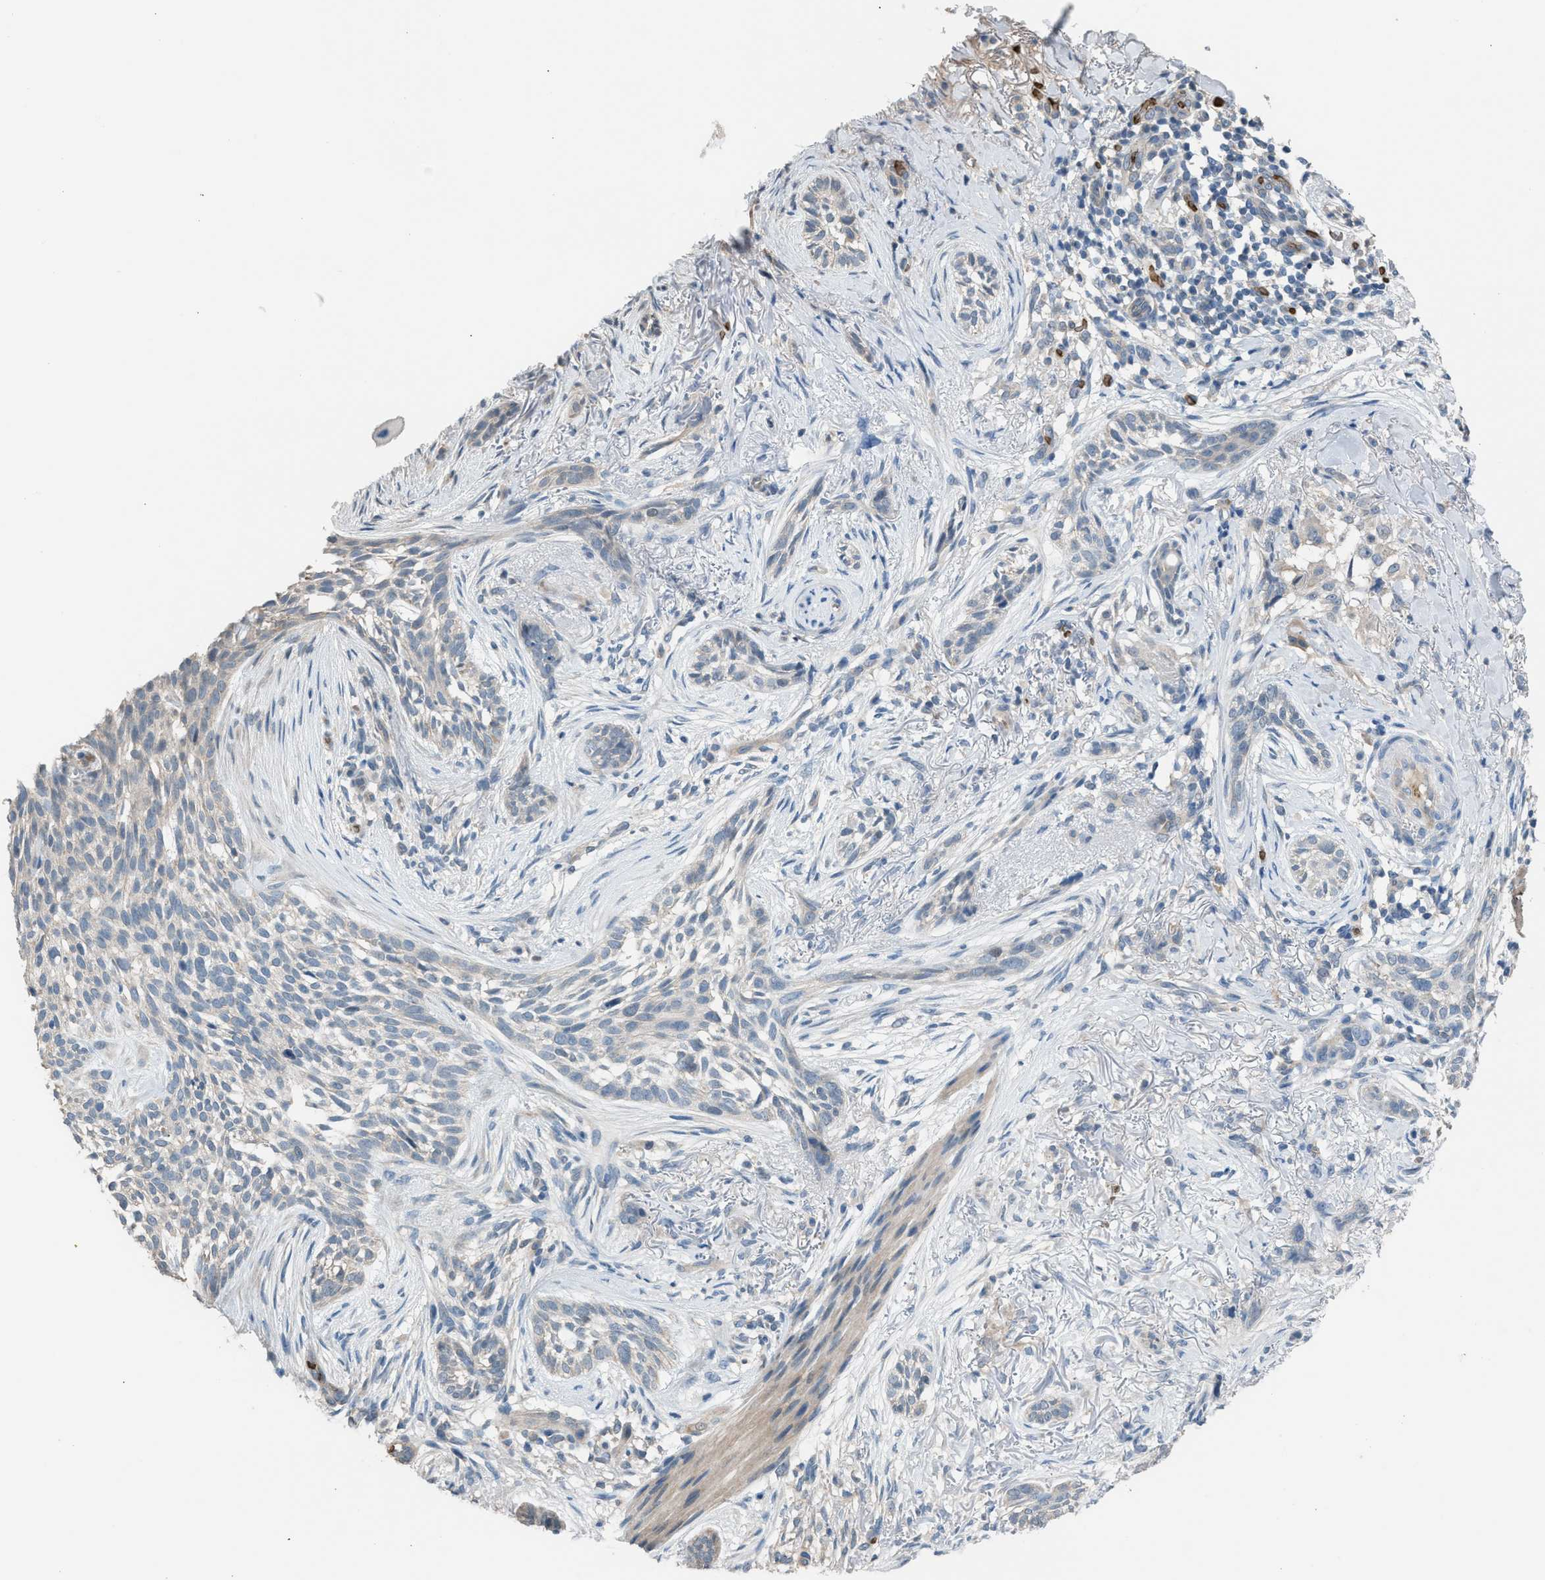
{"staining": {"intensity": "negative", "quantity": "none", "location": "none"}, "tissue": "skin cancer", "cell_type": "Tumor cells", "image_type": "cancer", "snomed": [{"axis": "morphology", "description": "Basal cell carcinoma"}, {"axis": "topography", "description": "Skin"}], "caption": "Immunohistochemical staining of skin basal cell carcinoma reveals no significant expression in tumor cells.", "gene": "CFAP77", "patient": {"sex": "female", "age": 88}}